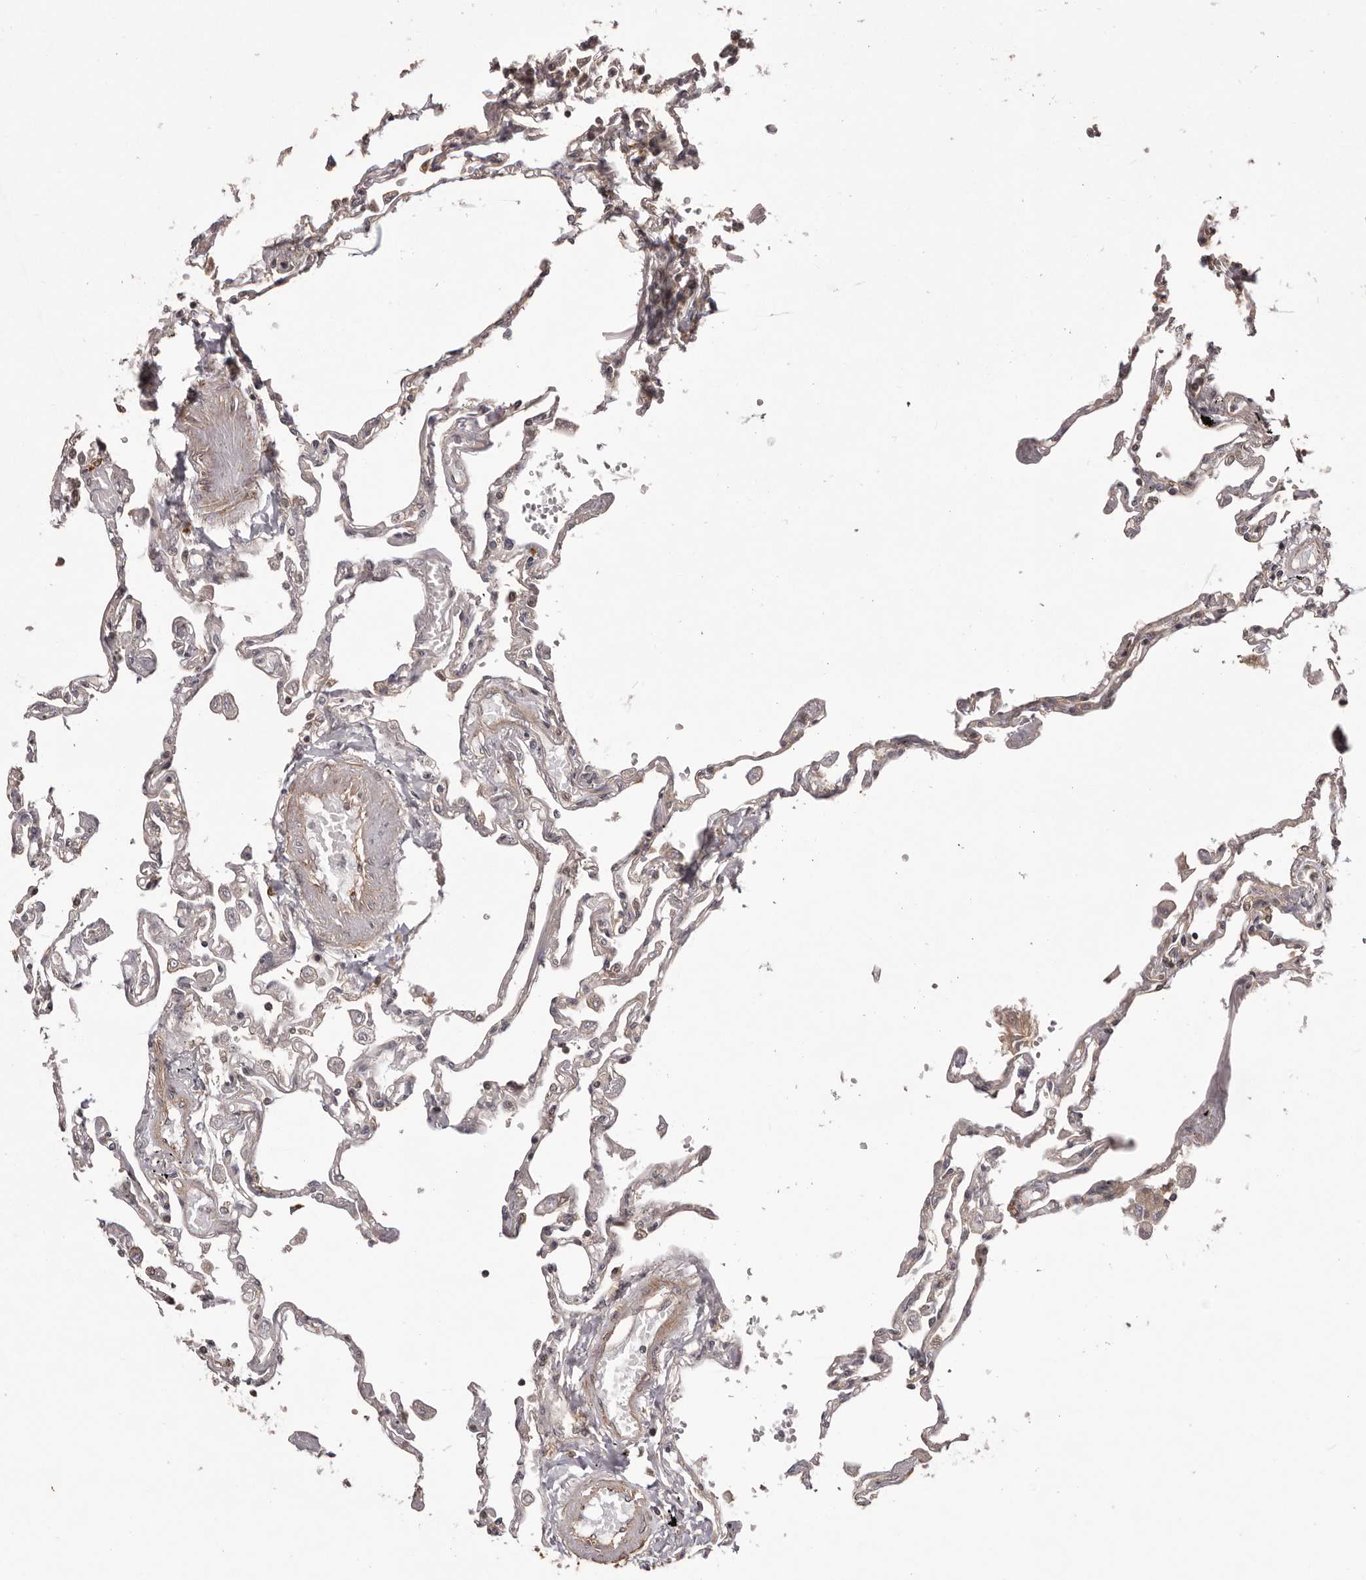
{"staining": {"intensity": "weak", "quantity": "<25%", "location": "cytoplasmic/membranous"}, "tissue": "lung", "cell_type": "Alveolar cells", "image_type": "normal", "snomed": [{"axis": "morphology", "description": "Normal tissue, NOS"}, {"axis": "topography", "description": "Lung"}], "caption": "A high-resolution image shows immunohistochemistry staining of normal lung, which reveals no significant expression in alveolar cells. Brightfield microscopy of immunohistochemistry stained with DAB (3,3'-diaminobenzidine) (brown) and hematoxylin (blue), captured at high magnification.", "gene": "NFKBIA", "patient": {"sex": "female", "age": 67}}